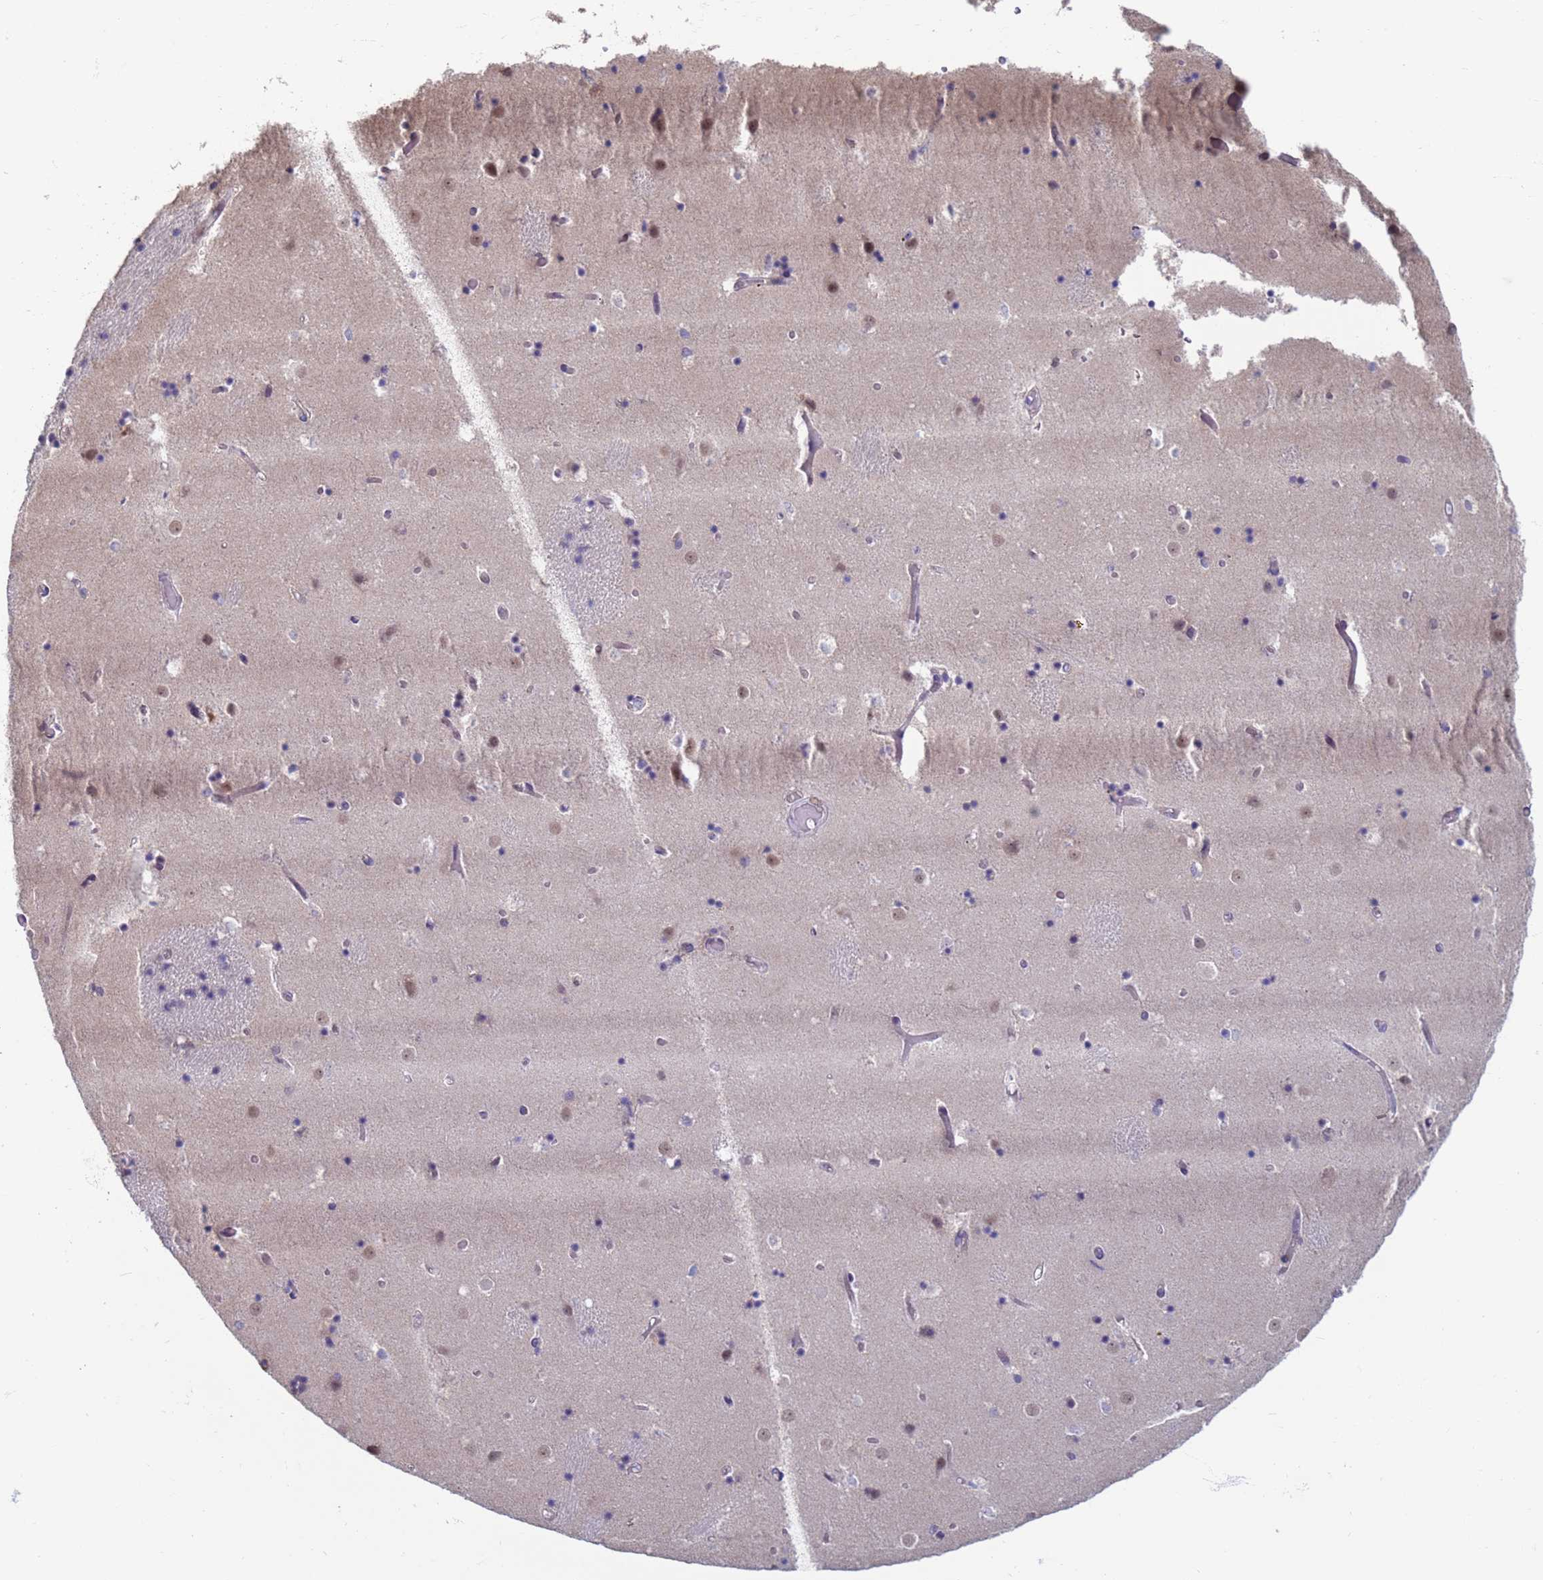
{"staining": {"intensity": "weak", "quantity": "<25%", "location": "nuclear"}, "tissue": "caudate", "cell_type": "Glial cells", "image_type": "normal", "snomed": [{"axis": "morphology", "description": "Normal tissue, NOS"}, {"axis": "topography", "description": "Lateral ventricle wall"}], "caption": "Immunohistochemical staining of normal caudate displays no significant staining in glial cells. The staining is performed using DAB (3,3'-diaminobenzidine) brown chromogen with nuclei counter-stained in using hematoxylin.", "gene": "SAE1", "patient": {"sex": "female", "age": 52}}